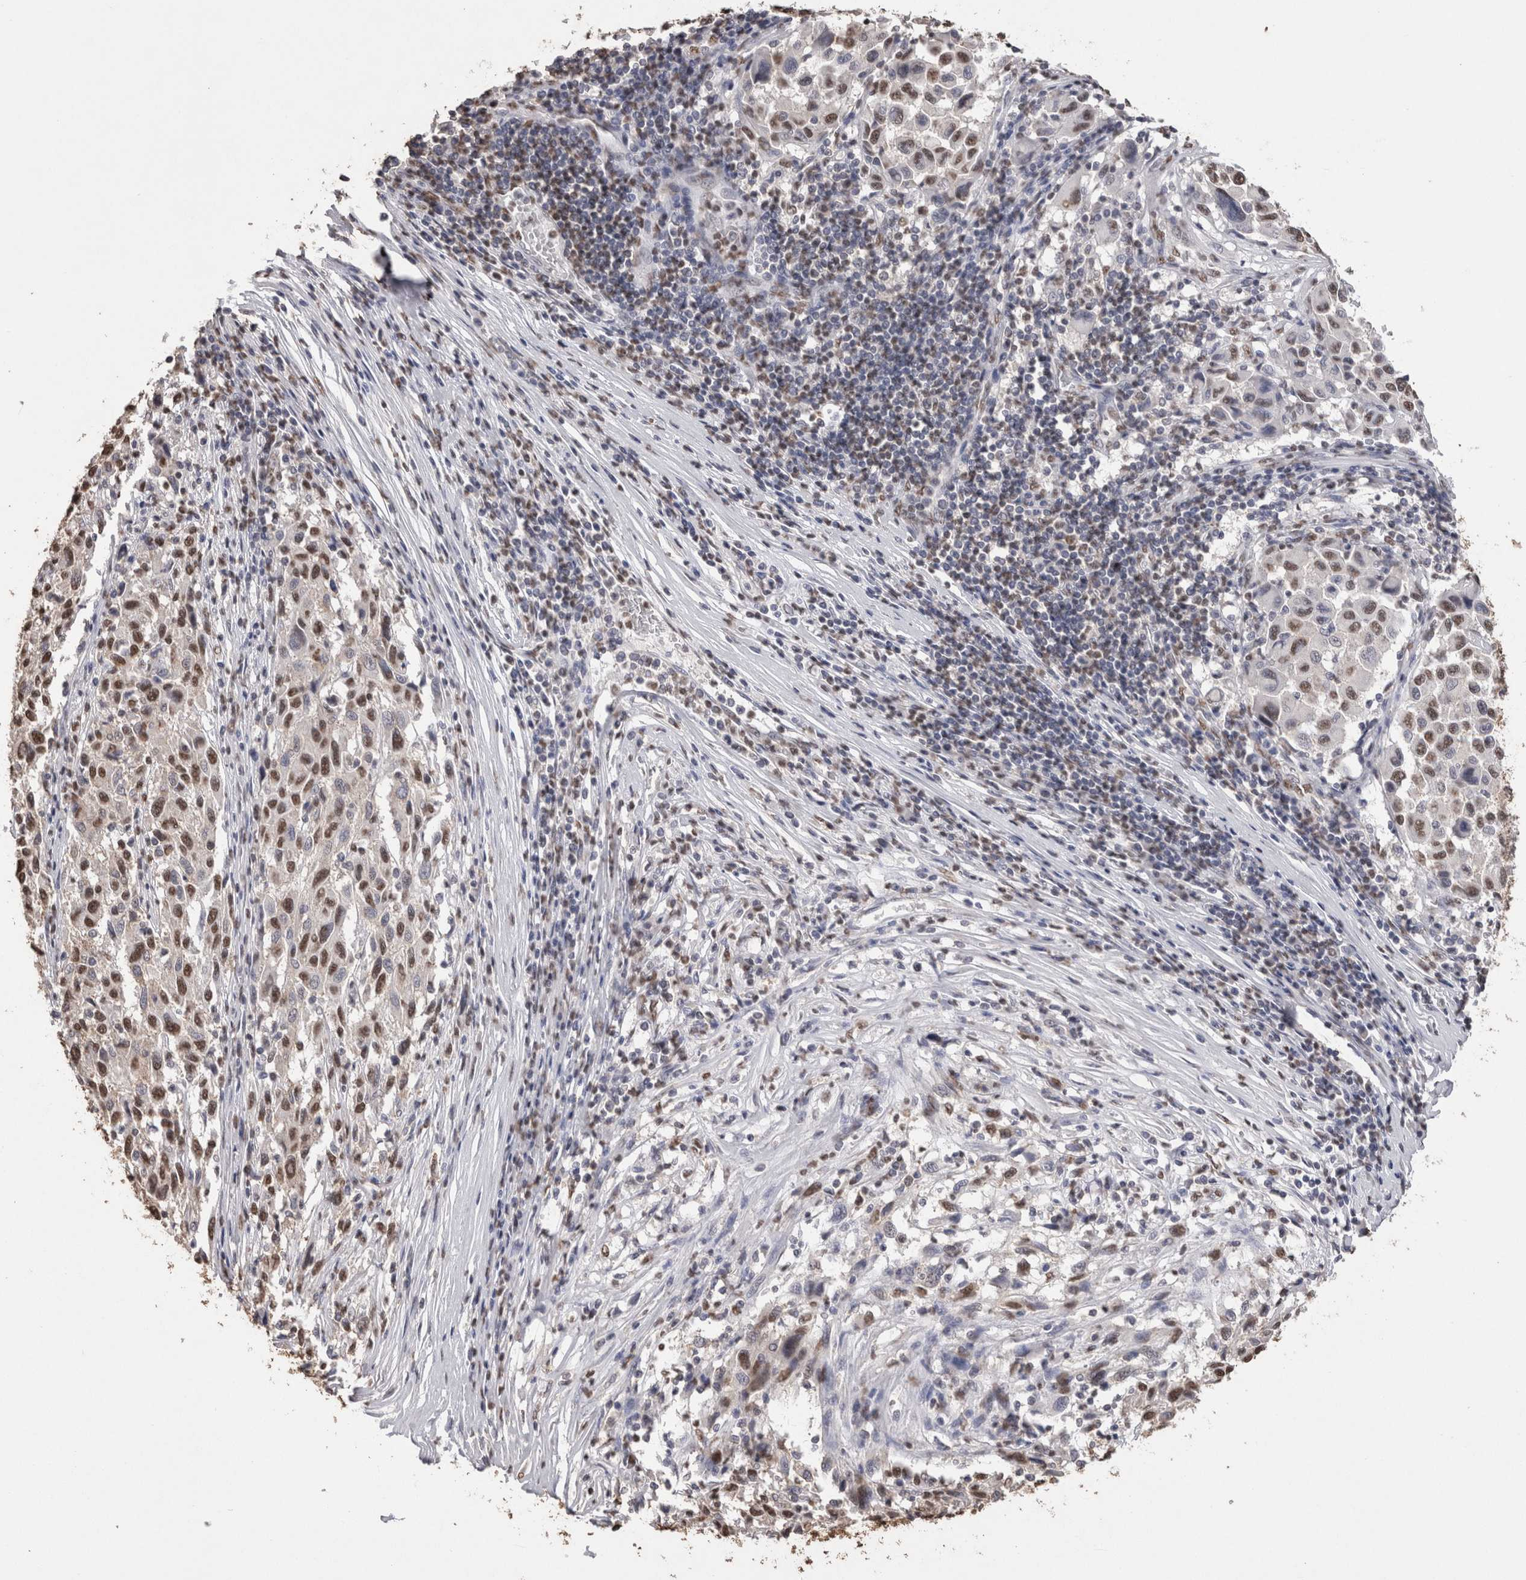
{"staining": {"intensity": "moderate", "quantity": ">75%", "location": "nuclear"}, "tissue": "melanoma", "cell_type": "Tumor cells", "image_type": "cancer", "snomed": [{"axis": "morphology", "description": "Malignant melanoma, Metastatic site"}, {"axis": "topography", "description": "Lymph node"}], "caption": "The image exhibits staining of malignant melanoma (metastatic site), revealing moderate nuclear protein staining (brown color) within tumor cells.", "gene": "NTHL1", "patient": {"sex": "male", "age": 61}}